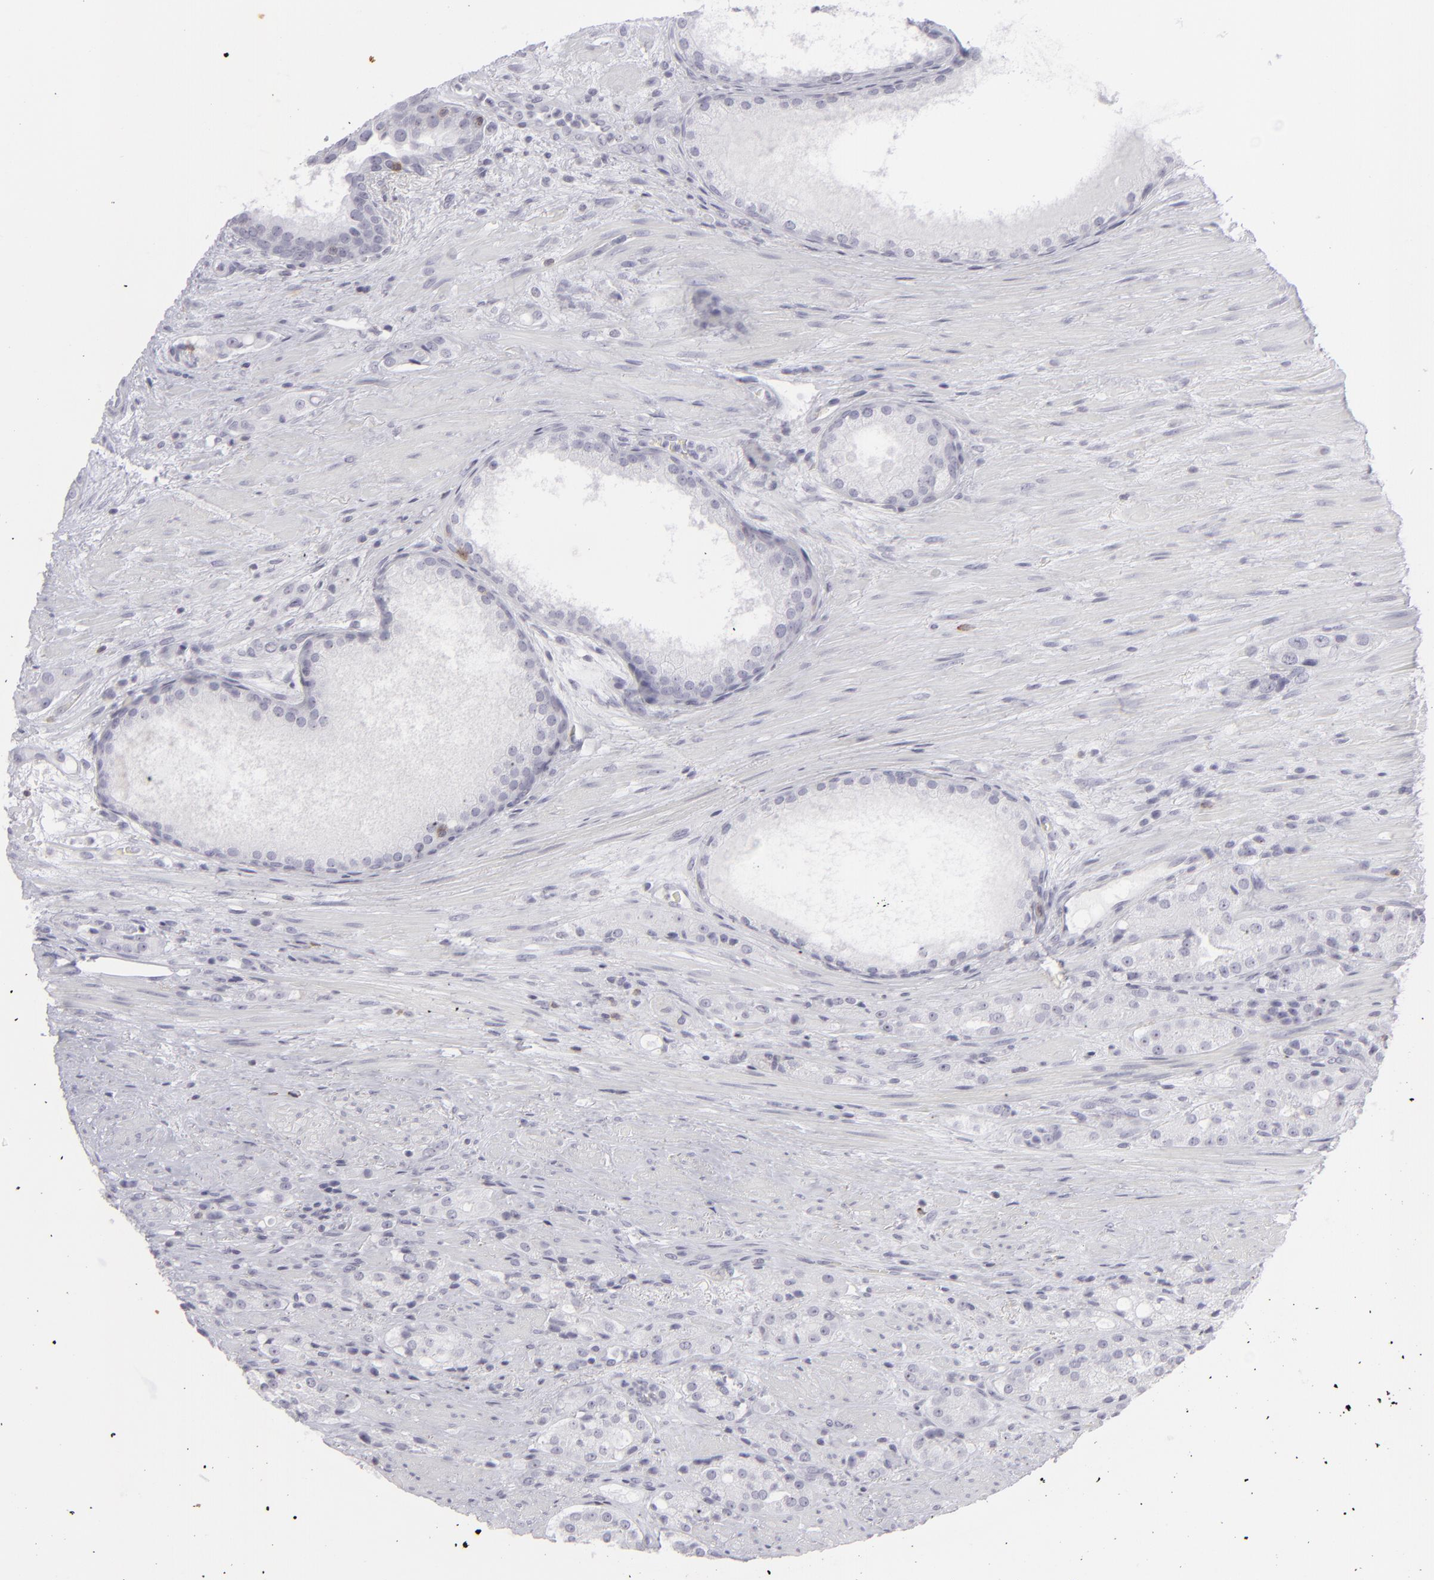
{"staining": {"intensity": "negative", "quantity": "none", "location": "none"}, "tissue": "prostate cancer", "cell_type": "Tumor cells", "image_type": "cancer", "snomed": [{"axis": "morphology", "description": "Adenocarcinoma, High grade"}, {"axis": "topography", "description": "Prostate"}], "caption": "The histopathology image shows no significant positivity in tumor cells of prostate cancer. The staining is performed using DAB (3,3'-diaminobenzidine) brown chromogen with nuclei counter-stained in using hematoxylin.", "gene": "CD7", "patient": {"sex": "male", "age": 72}}